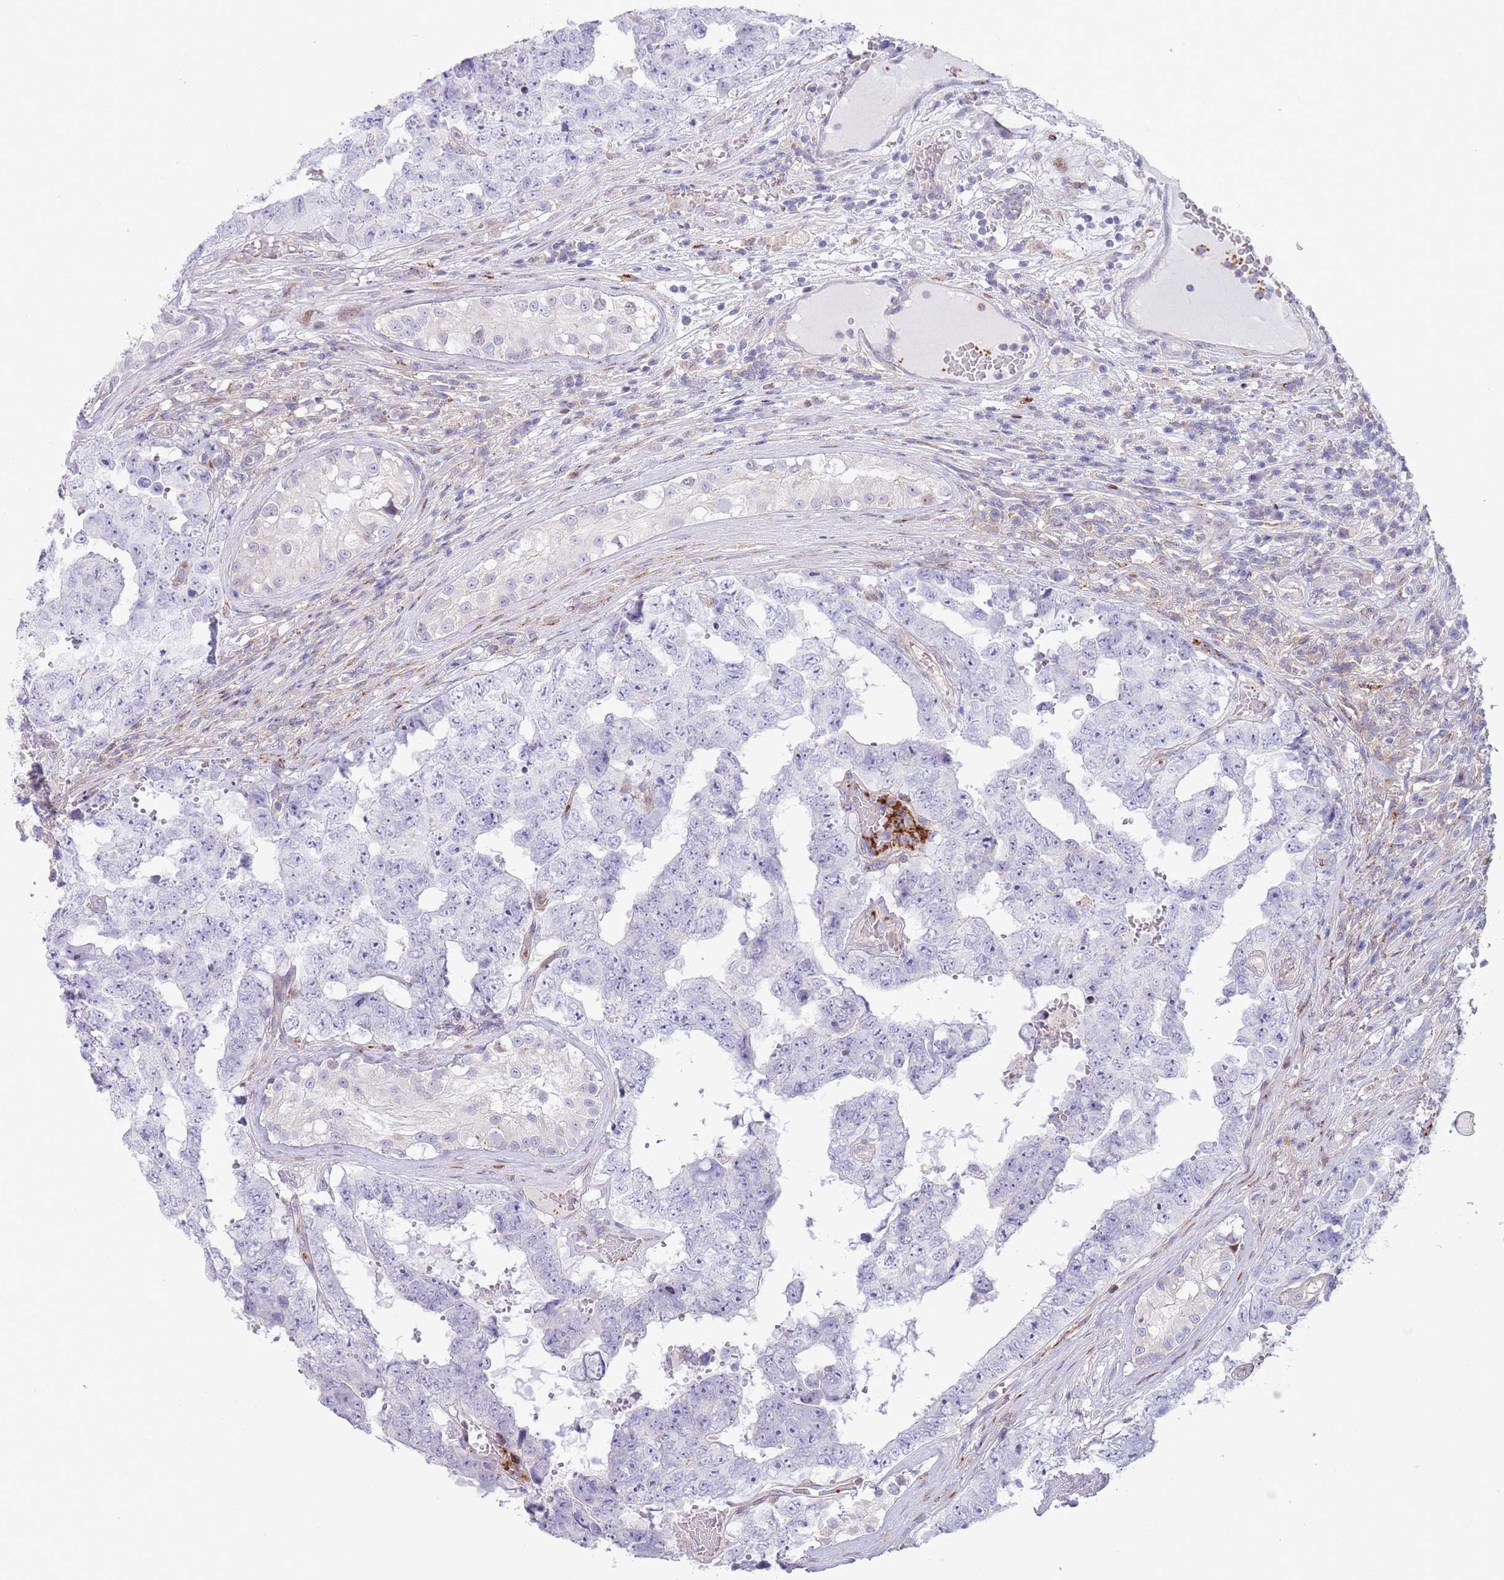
{"staining": {"intensity": "negative", "quantity": "none", "location": "none"}, "tissue": "testis cancer", "cell_type": "Tumor cells", "image_type": "cancer", "snomed": [{"axis": "morphology", "description": "Normal tissue, NOS"}, {"axis": "morphology", "description": "Carcinoma, Embryonal, NOS"}, {"axis": "topography", "description": "Testis"}, {"axis": "topography", "description": "Epididymis"}], "caption": "This is an immunohistochemistry (IHC) micrograph of human testis cancer. There is no staining in tumor cells.", "gene": "ANO8", "patient": {"sex": "male", "age": 25}}